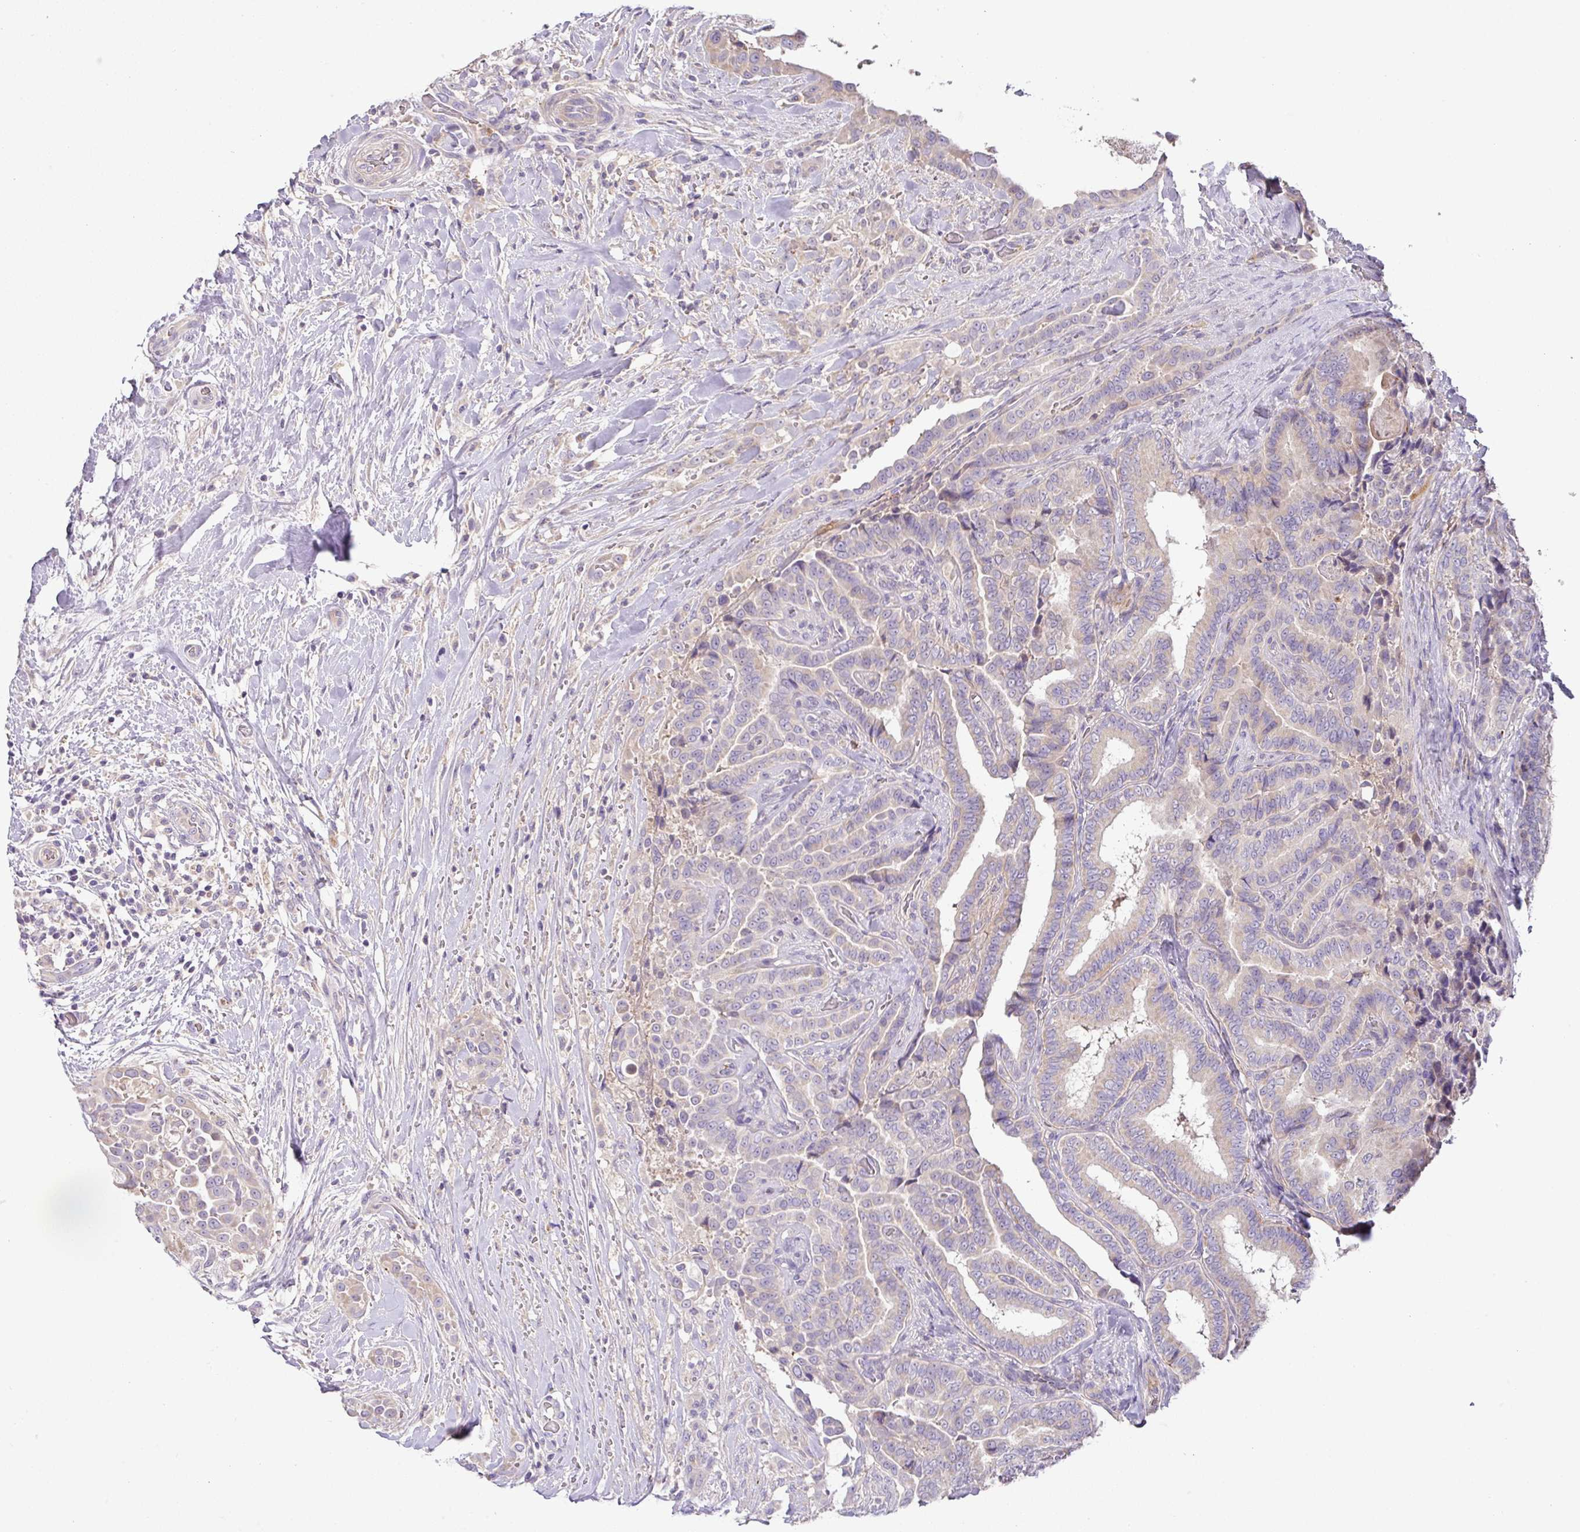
{"staining": {"intensity": "weak", "quantity": "25%-75%", "location": "cytoplasmic/membranous"}, "tissue": "thyroid cancer", "cell_type": "Tumor cells", "image_type": "cancer", "snomed": [{"axis": "morphology", "description": "Papillary adenocarcinoma, NOS"}, {"axis": "topography", "description": "Thyroid gland"}], "caption": "Immunohistochemistry (IHC) (DAB) staining of human thyroid cancer exhibits weak cytoplasmic/membranous protein expression in about 25%-75% of tumor cells. Nuclei are stained in blue.", "gene": "HOXC13", "patient": {"sex": "male", "age": 61}}